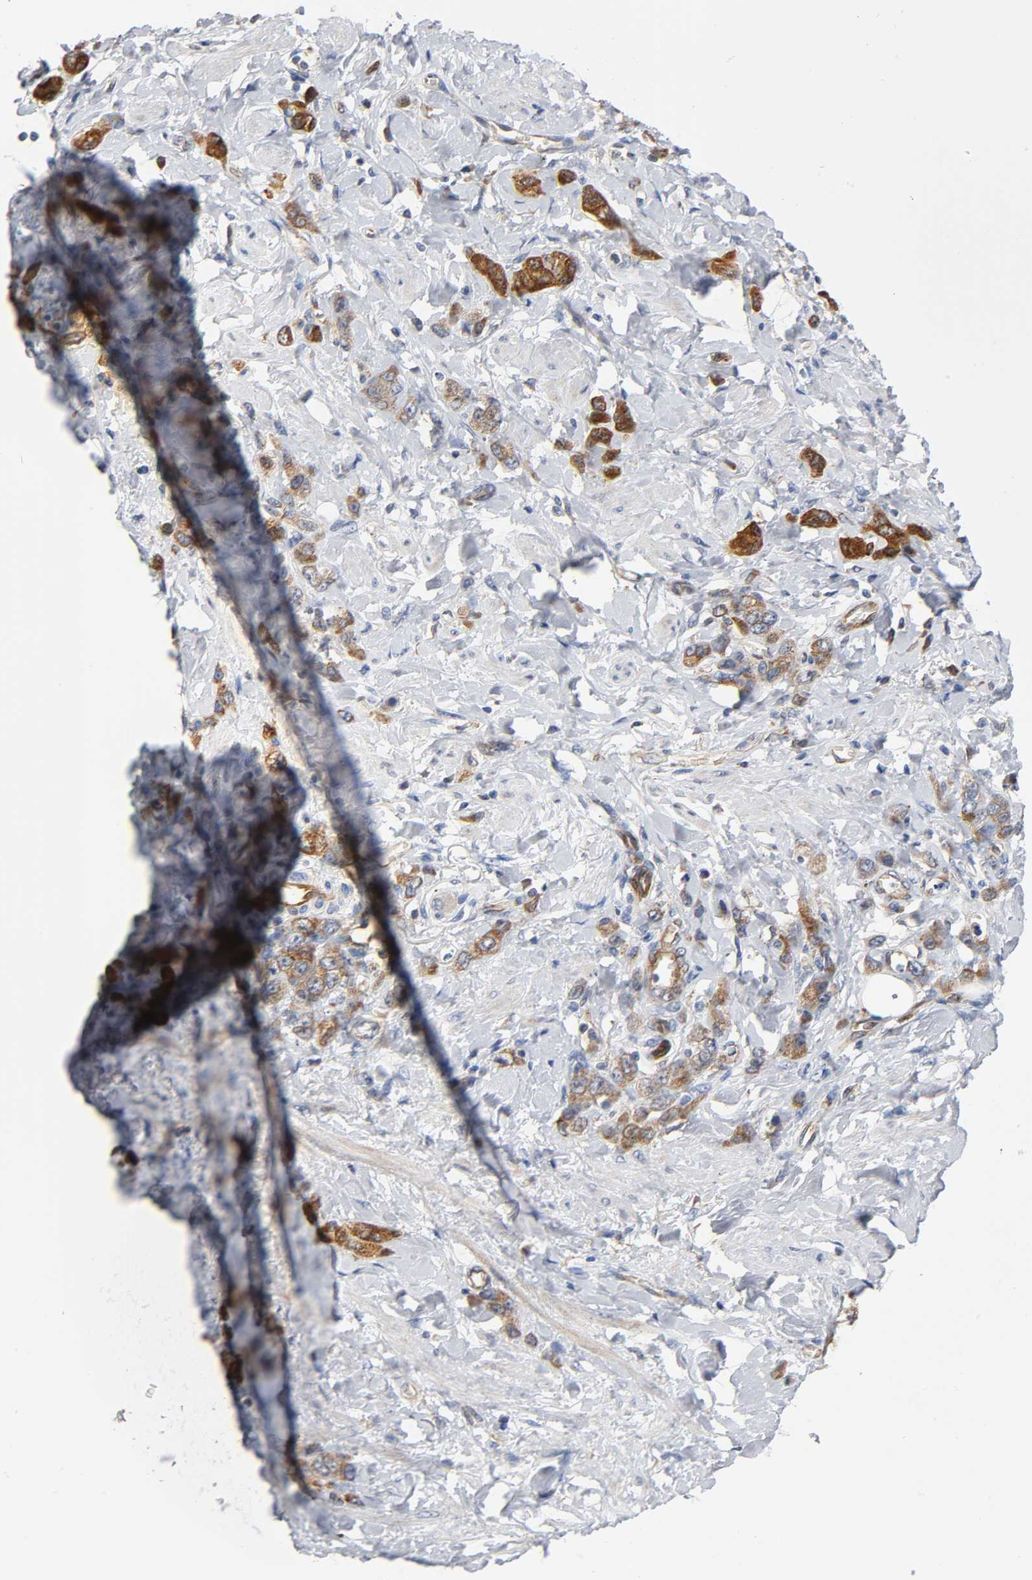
{"staining": {"intensity": "moderate", "quantity": ">75%", "location": "cytoplasmic/membranous"}, "tissue": "stomach cancer", "cell_type": "Tumor cells", "image_type": "cancer", "snomed": [{"axis": "morphology", "description": "Adenocarcinoma, NOS"}, {"axis": "topography", "description": "Stomach"}], "caption": "The immunohistochemical stain highlights moderate cytoplasmic/membranous positivity in tumor cells of stomach cancer (adenocarcinoma) tissue.", "gene": "CD2AP", "patient": {"sex": "male", "age": 82}}